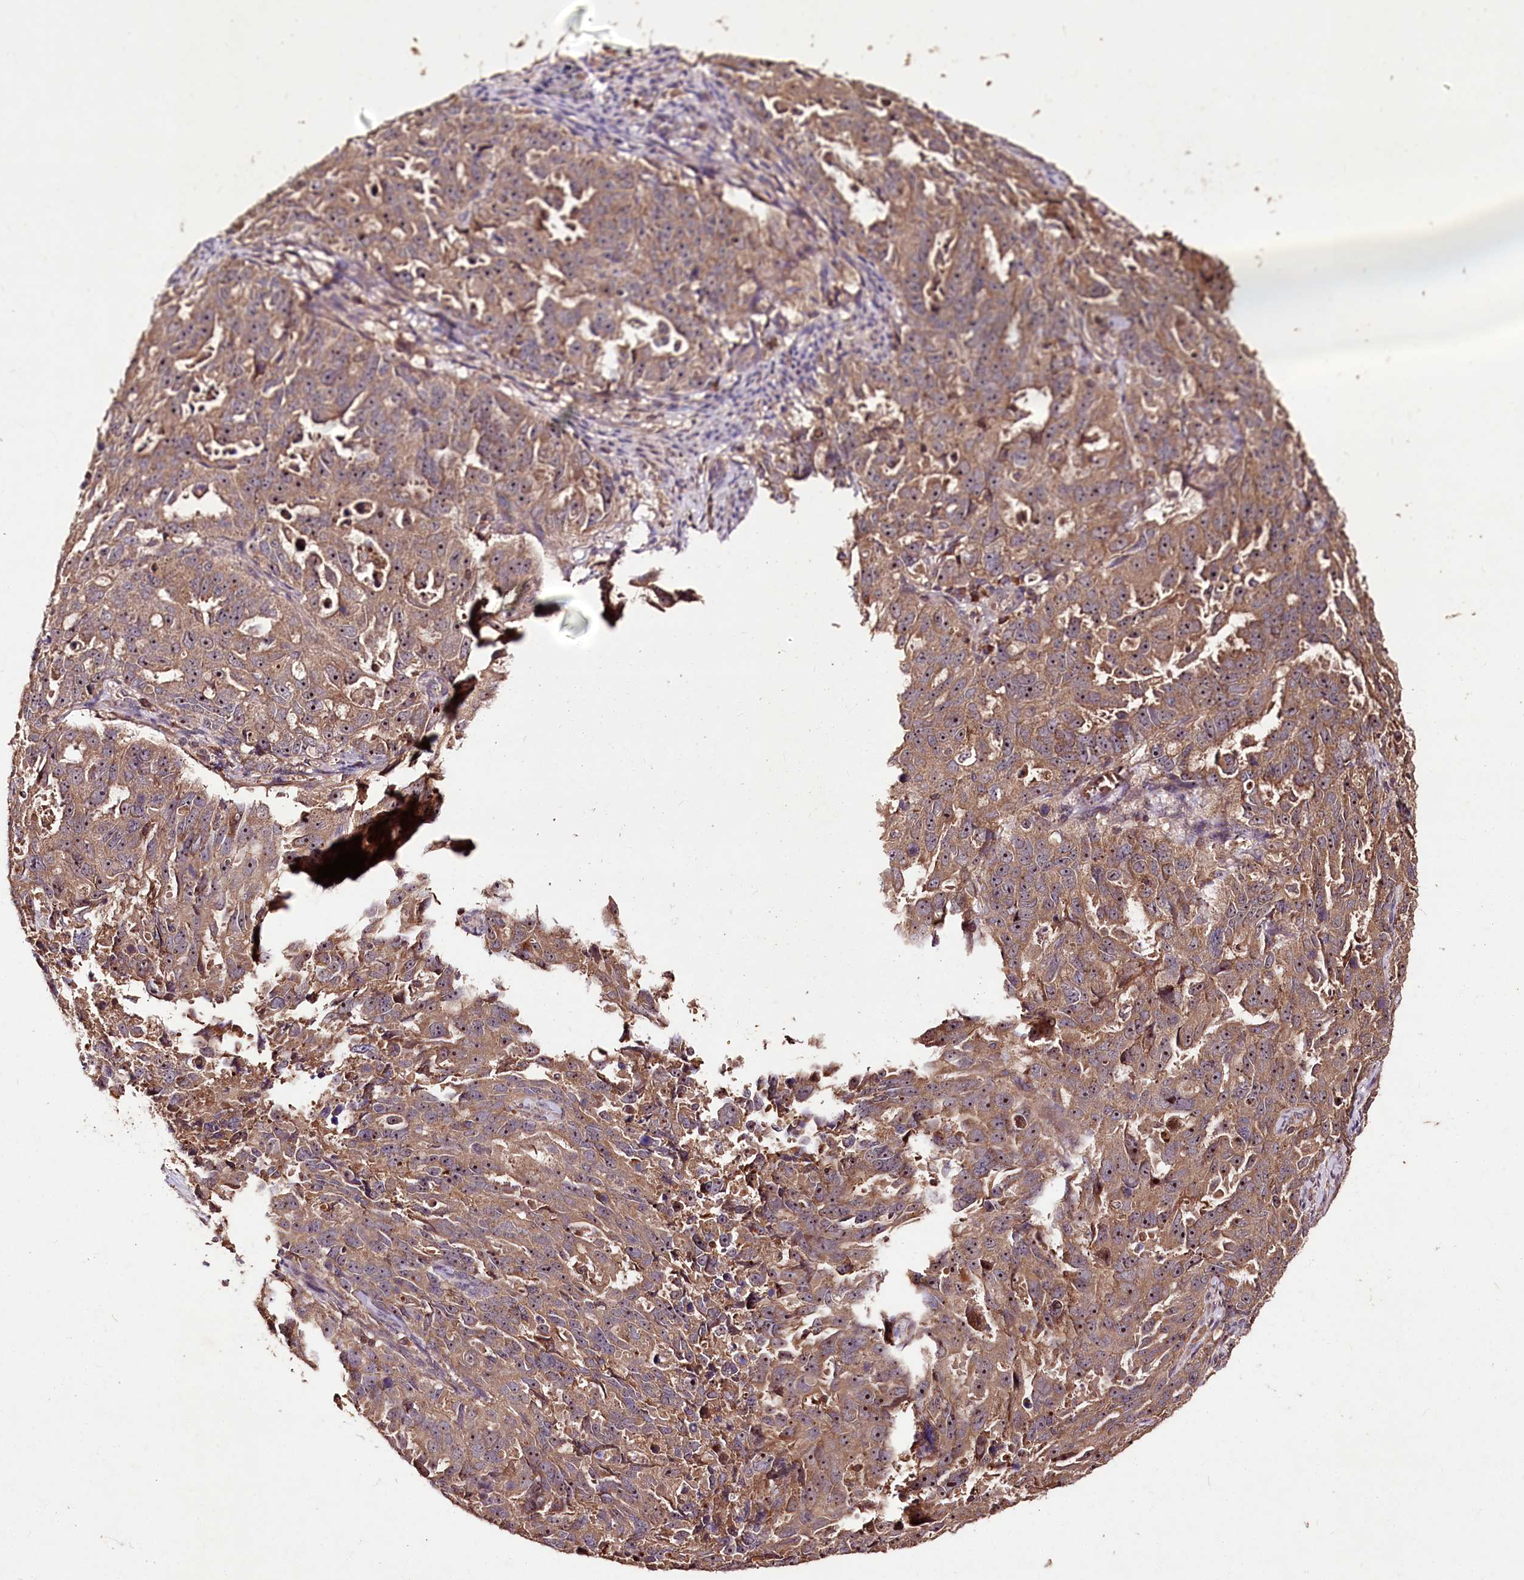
{"staining": {"intensity": "moderate", "quantity": ">75%", "location": "cytoplasmic/membranous,nuclear"}, "tissue": "endometrial cancer", "cell_type": "Tumor cells", "image_type": "cancer", "snomed": [{"axis": "morphology", "description": "Adenocarcinoma, NOS"}, {"axis": "topography", "description": "Endometrium"}], "caption": "Protein expression analysis of human adenocarcinoma (endometrial) reveals moderate cytoplasmic/membranous and nuclear staining in approximately >75% of tumor cells.", "gene": "FAM53B", "patient": {"sex": "female", "age": 65}}